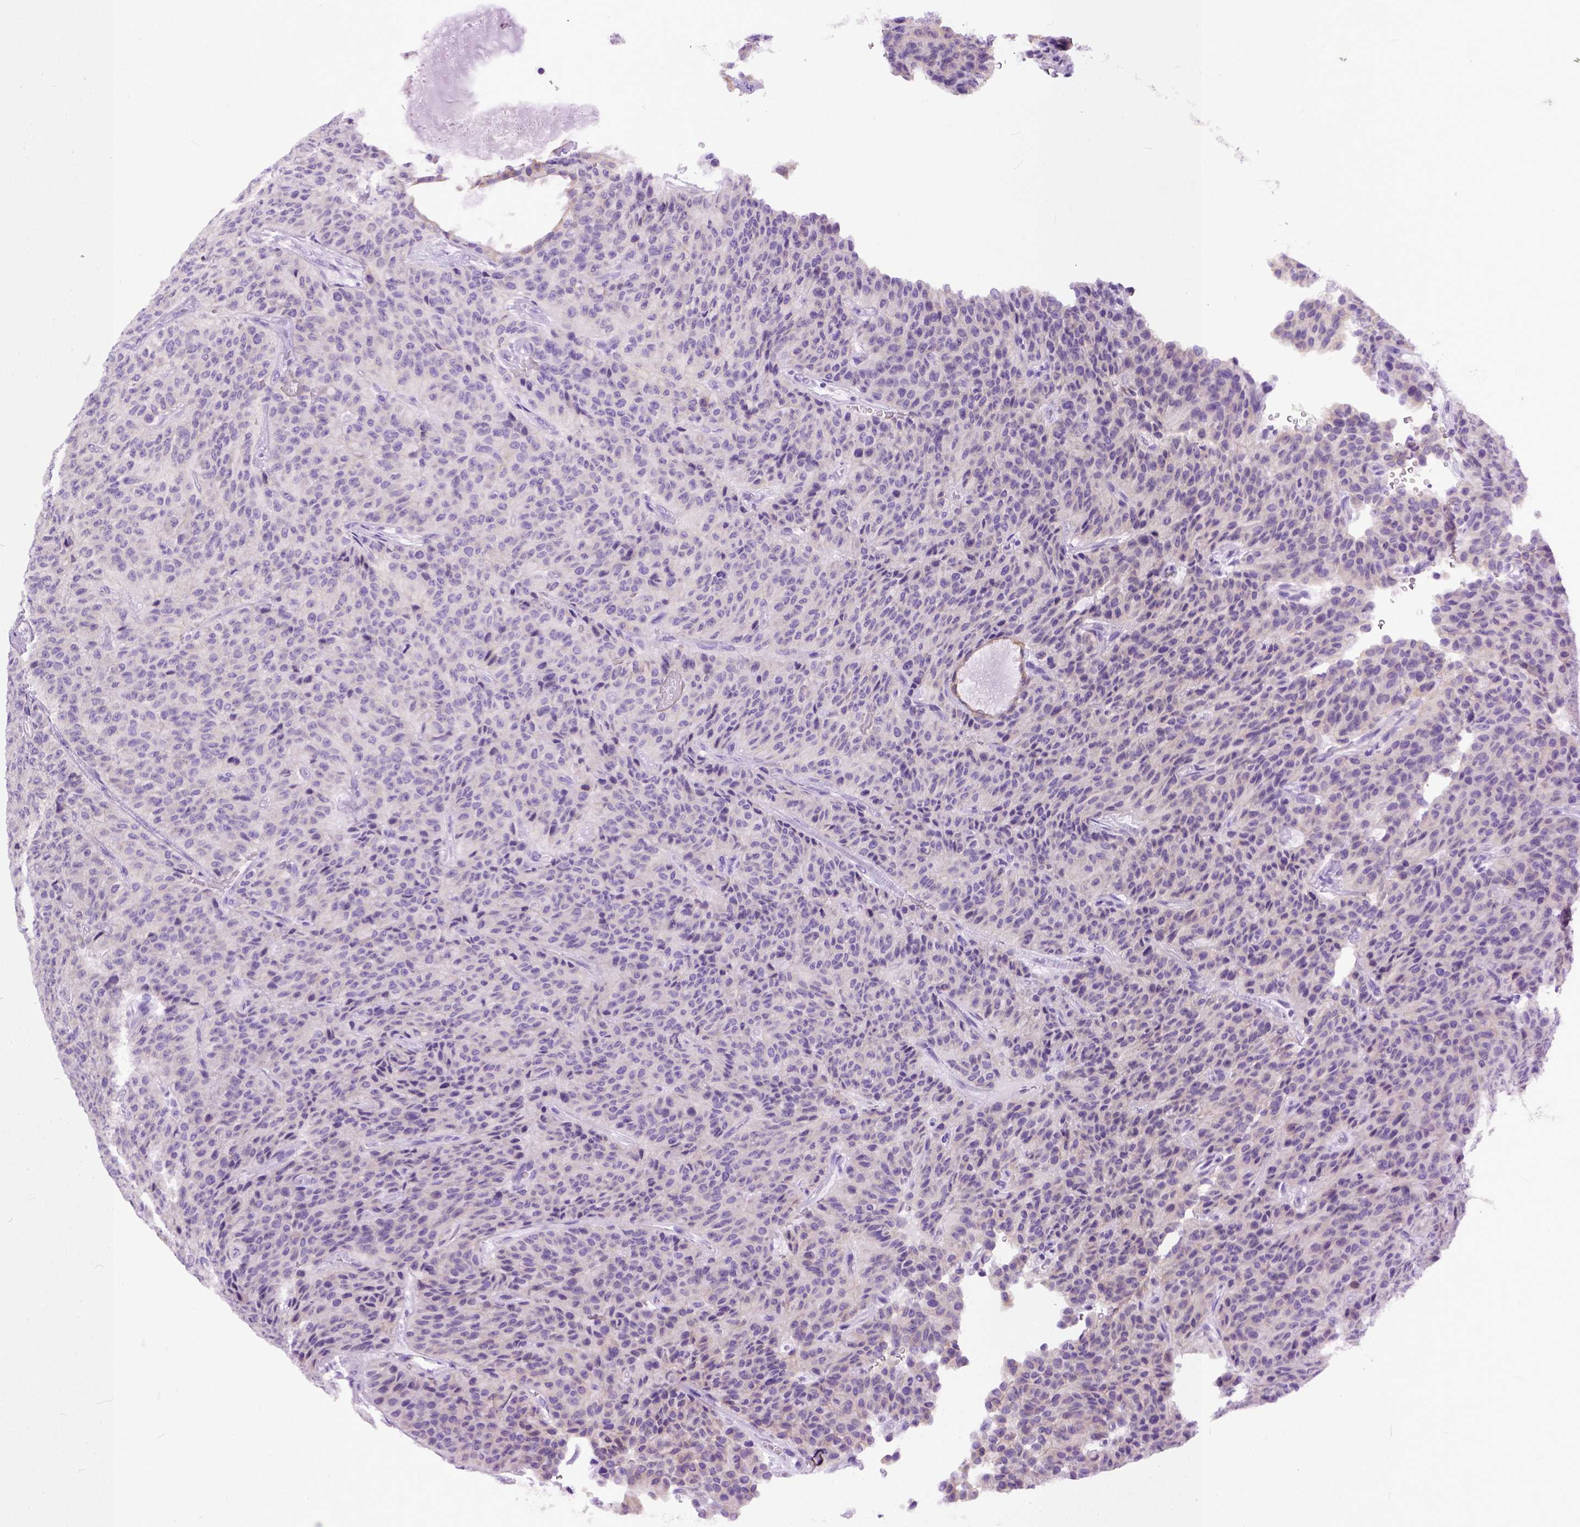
{"staining": {"intensity": "negative", "quantity": "none", "location": "none"}, "tissue": "carcinoid", "cell_type": "Tumor cells", "image_type": "cancer", "snomed": [{"axis": "morphology", "description": "Carcinoid, malignant, NOS"}, {"axis": "topography", "description": "Lung"}], "caption": "Immunohistochemistry of carcinoid (malignant) reveals no positivity in tumor cells.", "gene": "PPL", "patient": {"sex": "male", "age": 71}}